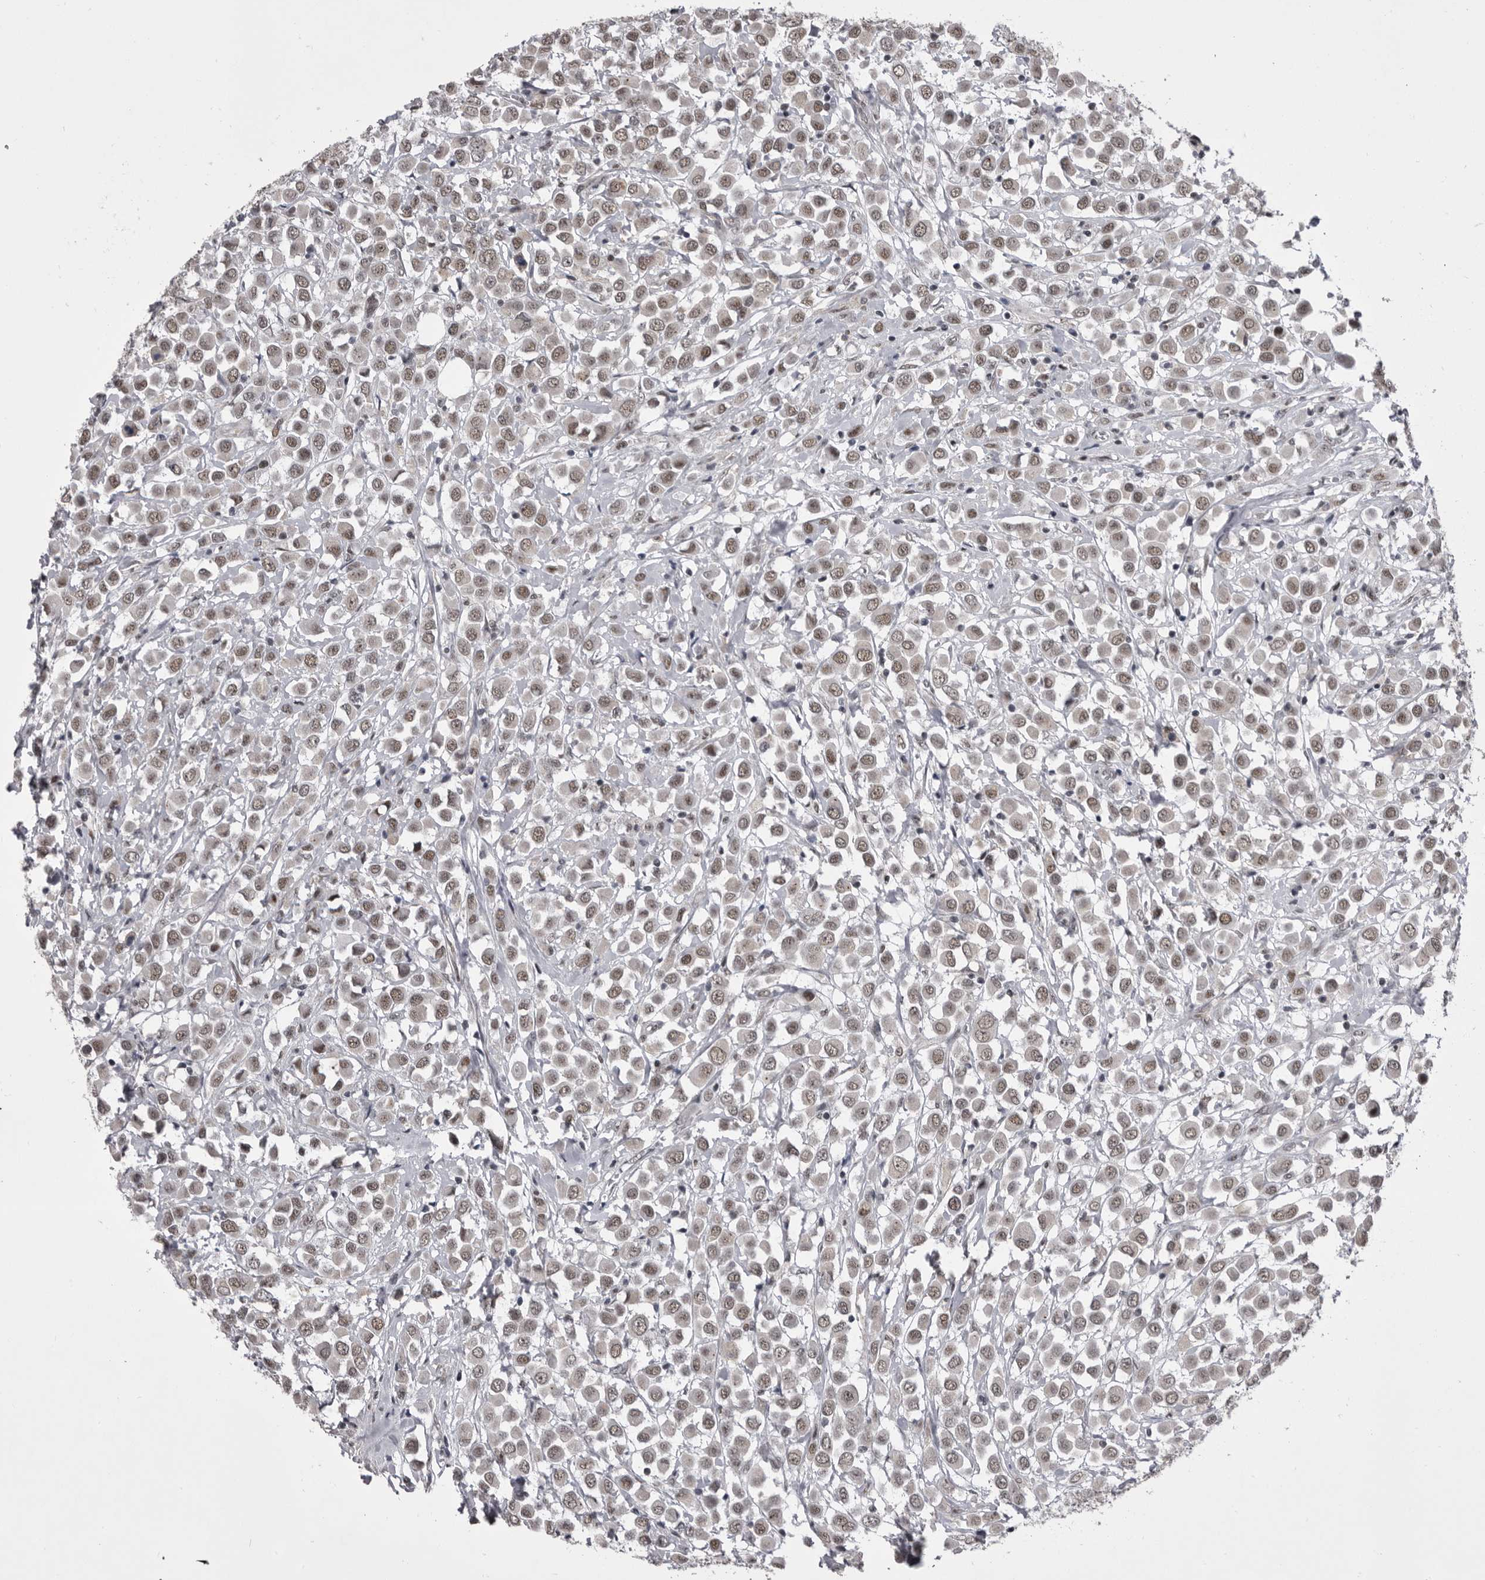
{"staining": {"intensity": "weak", "quantity": "25%-75%", "location": "nuclear"}, "tissue": "breast cancer", "cell_type": "Tumor cells", "image_type": "cancer", "snomed": [{"axis": "morphology", "description": "Duct carcinoma"}, {"axis": "topography", "description": "Breast"}], "caption": "An immunohistochemistry micrograph of tumor tissue is shown. Protein staining in brown labels weak nuclear positivity in infiltrating ductal carcinoma (breast) within tumor cells.", "gene": "PRPF3", "patient": {"sex": "female", "age": 61}}